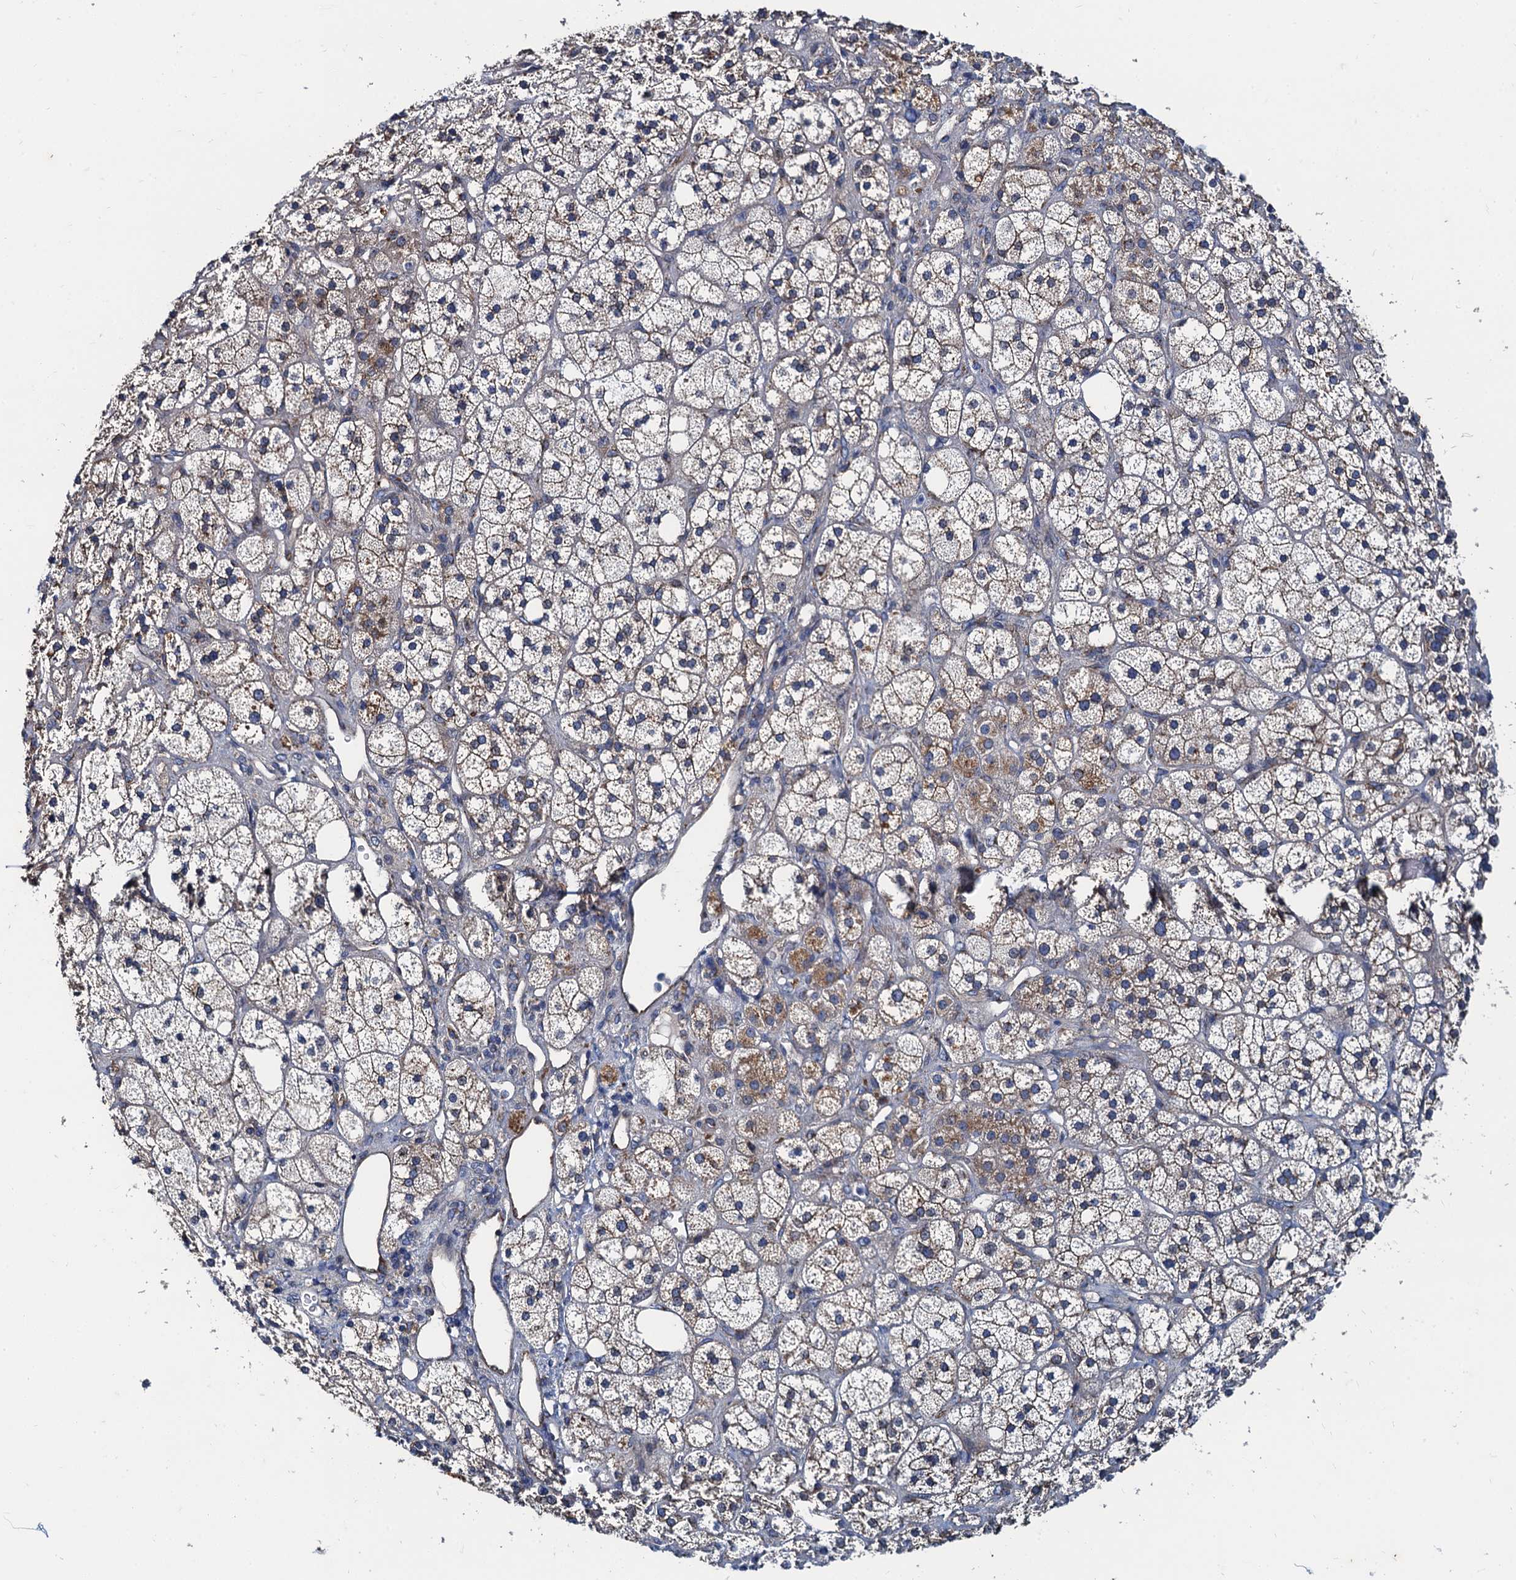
{"staining": {"intensity": "weak", "quantity": "<25%", "location": "cytoplasmic/membranous"}, "tissue": "adrenal gland", "cell_type": "Glandular cells", "image_type": "normal", "snomed": [{"axis": "morphology", "description": "Normal tissue, NOS"}, {"axis": "topography", "description": "Adrenal gland"}], "caption": "Glandular cells are negative for protein expression in benign human adrenal gland. (Immunohistochemistry (ihc), brightfield microscopy, high magnification).", "gene": "NGRN", "patient": {"sex": "male", "age": 61}}